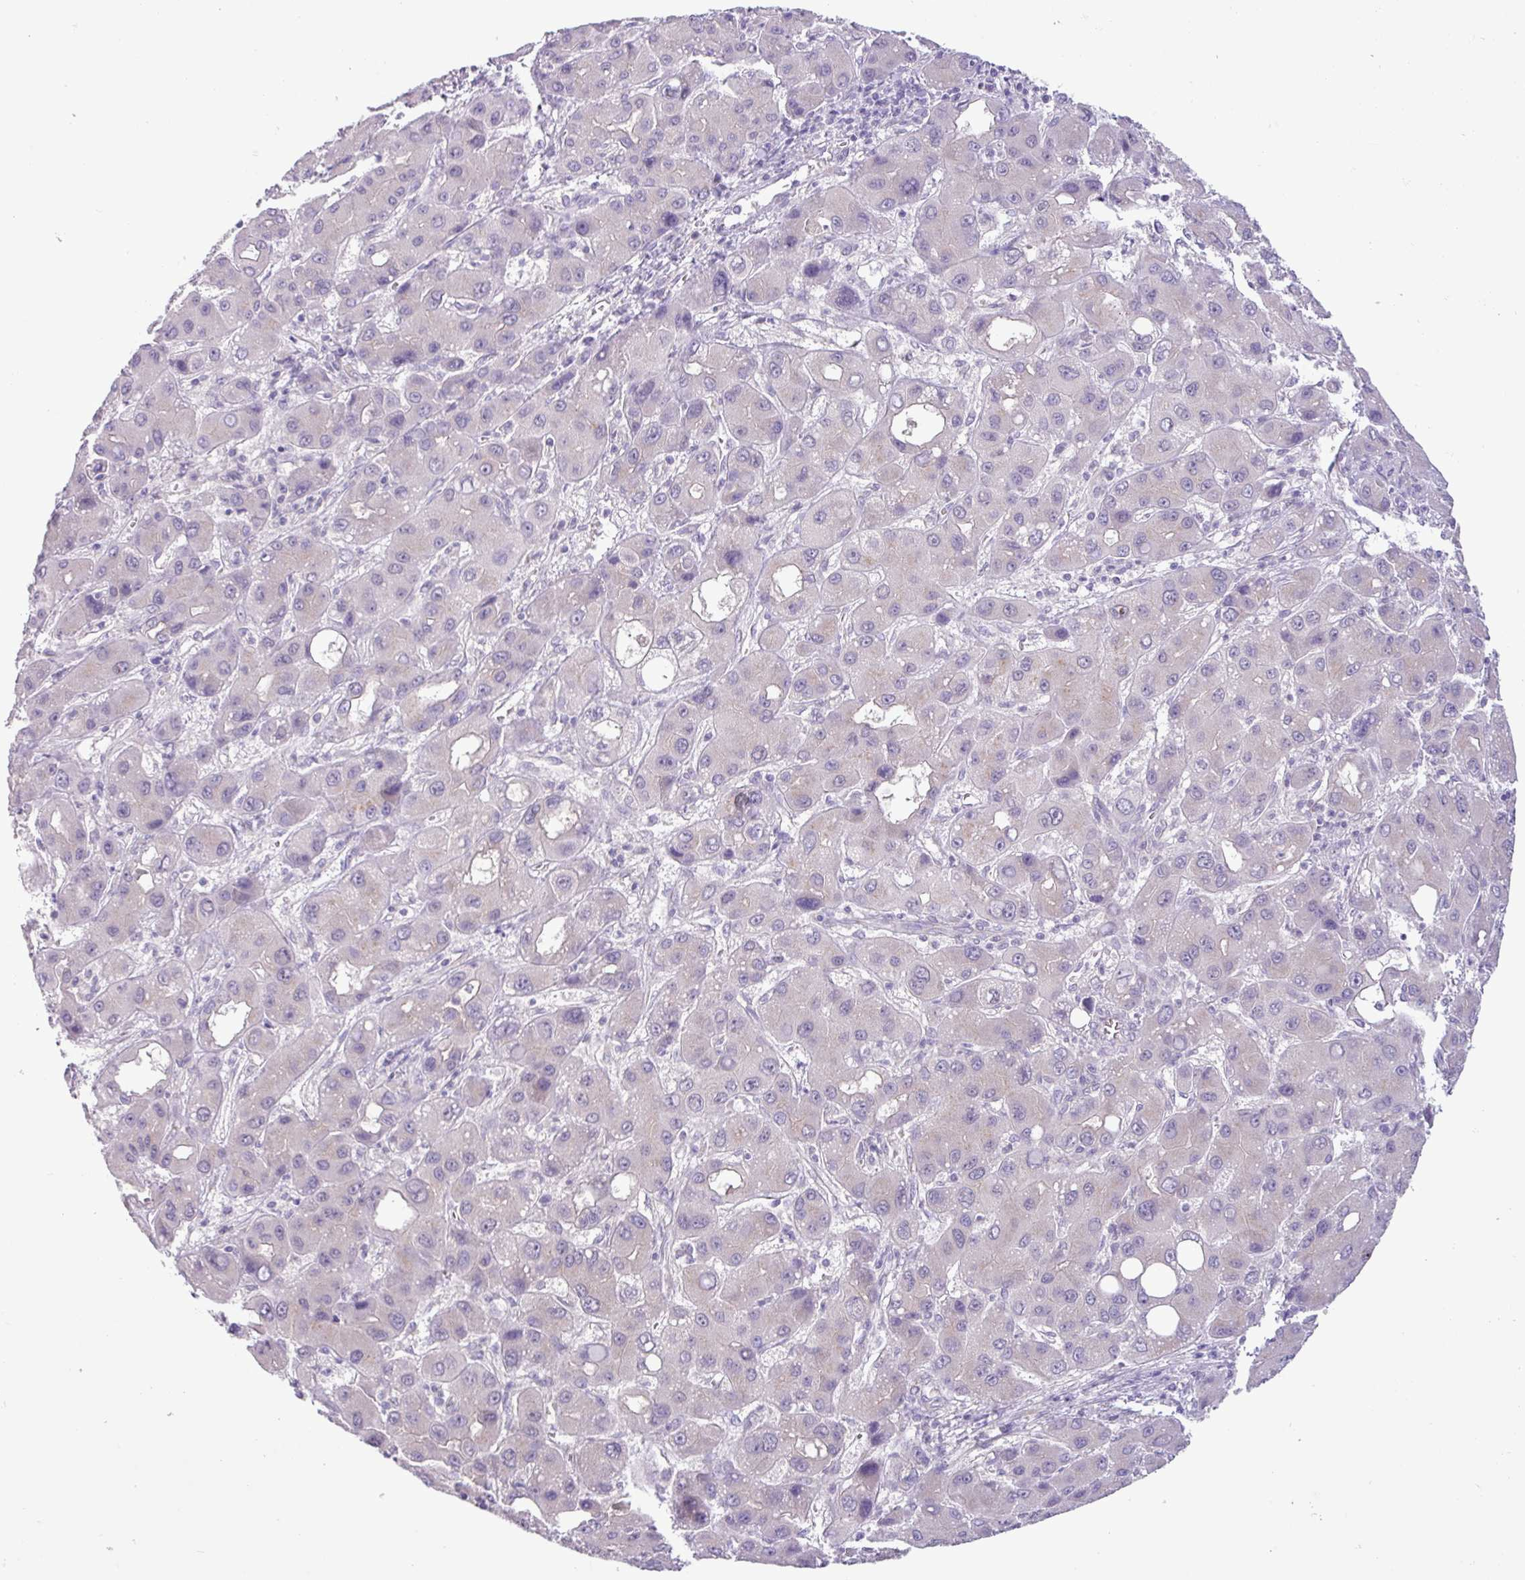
{"staining": {"intensity": "negative", "quantity": "none", "location": "none"}, "tissue": "liver cancer", "cell_type": "Tumor cells", "image_type": "cancer", "snomed": [{"axis": "morphology", "description": "Carcinoma, Hepatocellular, NOS"}, {"axis": "topography", "description": "Liver"}], "caption": "Immunohistochemical staining of human liver cancer demonstrates no significant positivity in tumor cells. (IHC, brightfield microscopy, high magnification).", "gene": "STIMATE", "patient": {"sex": "male", "age": 55}}